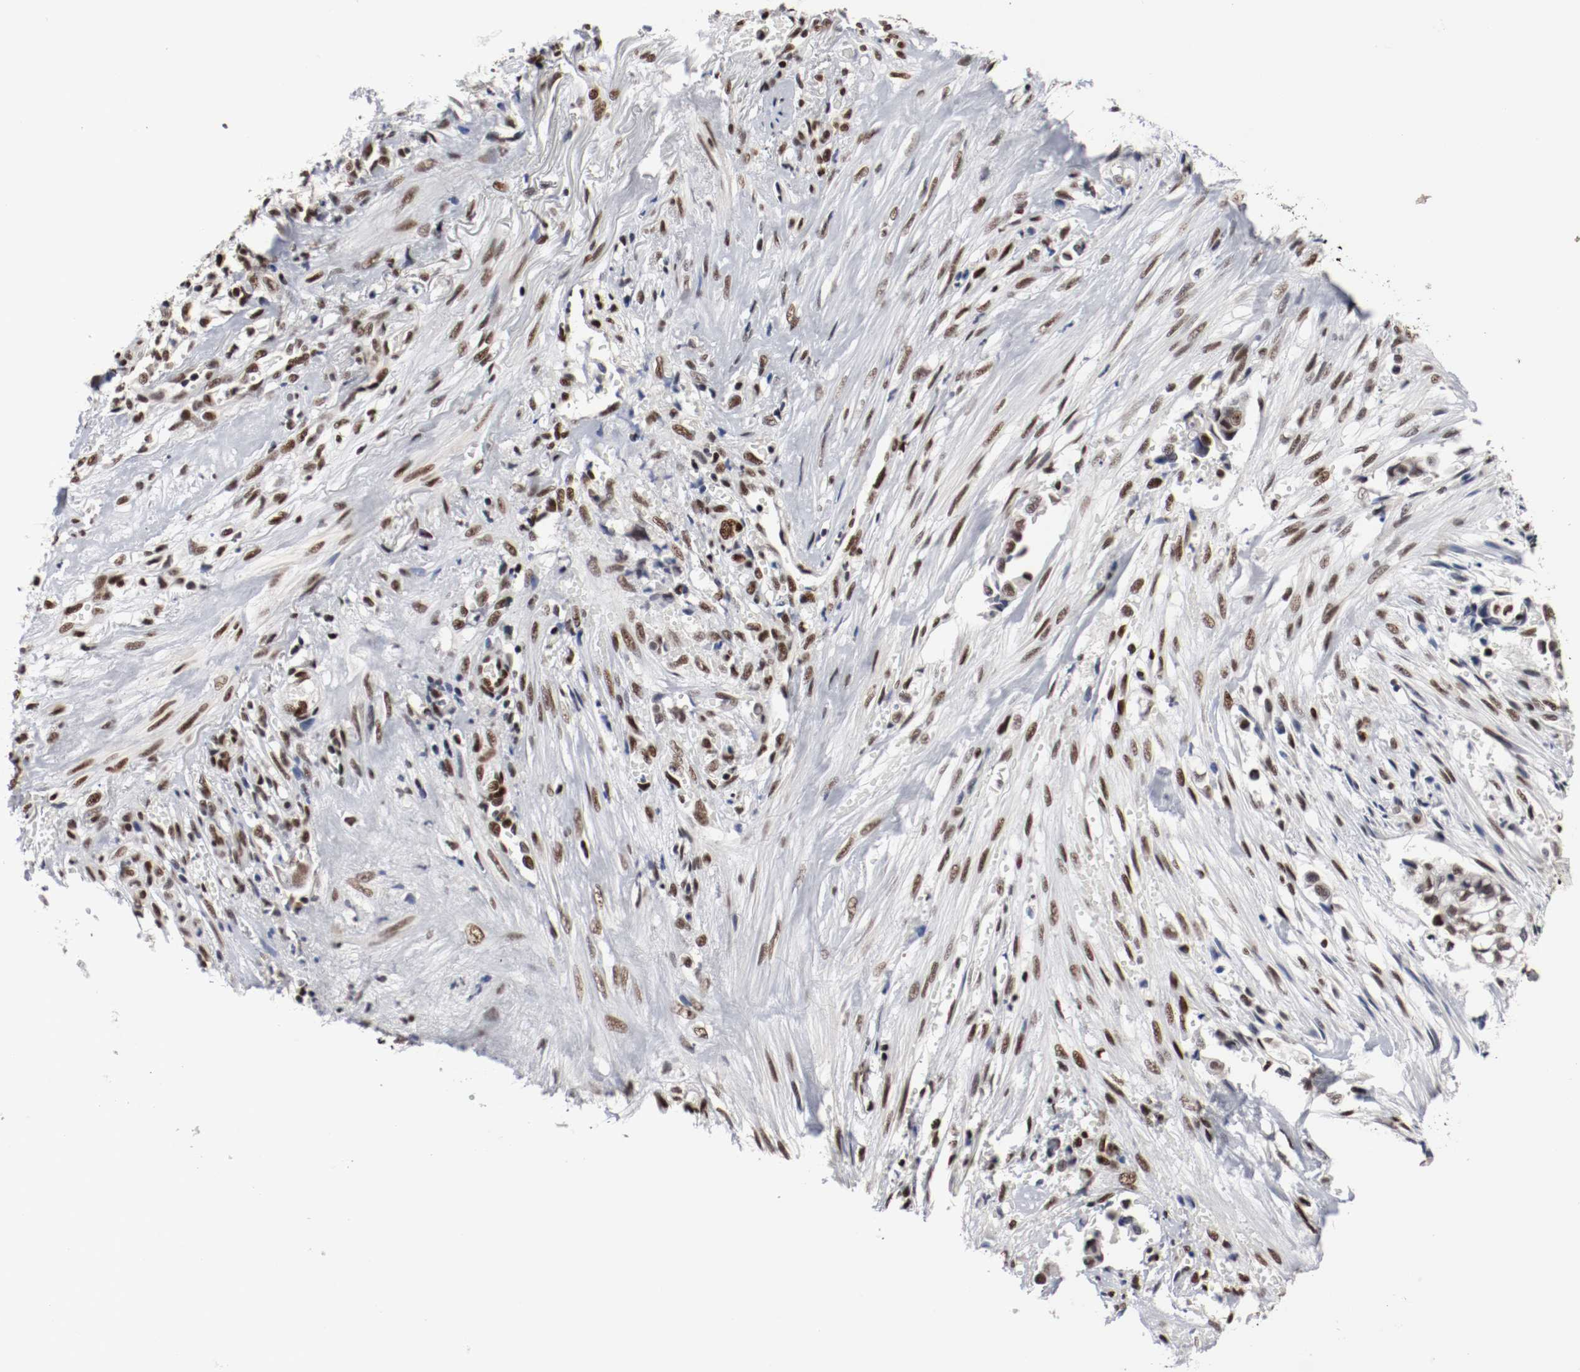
{"staining": {"intensity": "strong", "quantity": ">75%", "location": "nuclear"}, "tissue": "liver cancer", "cell_type": "Tumor cells", "image_type": "cancer", "snomed": [{"axis": "morphology", "description": "Cholangiocarcinoma"}, {"axis": "topography", "description": "Liver"}], "caption": "DAB (3,3'-diaminobenzidine) immunohistochemical staining of liver cholangiocarcinoma shows strong nuclear protein staining in about >75% of tumor cells. (DAB (3,3'-diaminobenzidine) = brown stain, brightfield microscopy at high magnification).", "gene": "MEF2D", "patient": {"sex": "female", "age": 70}}